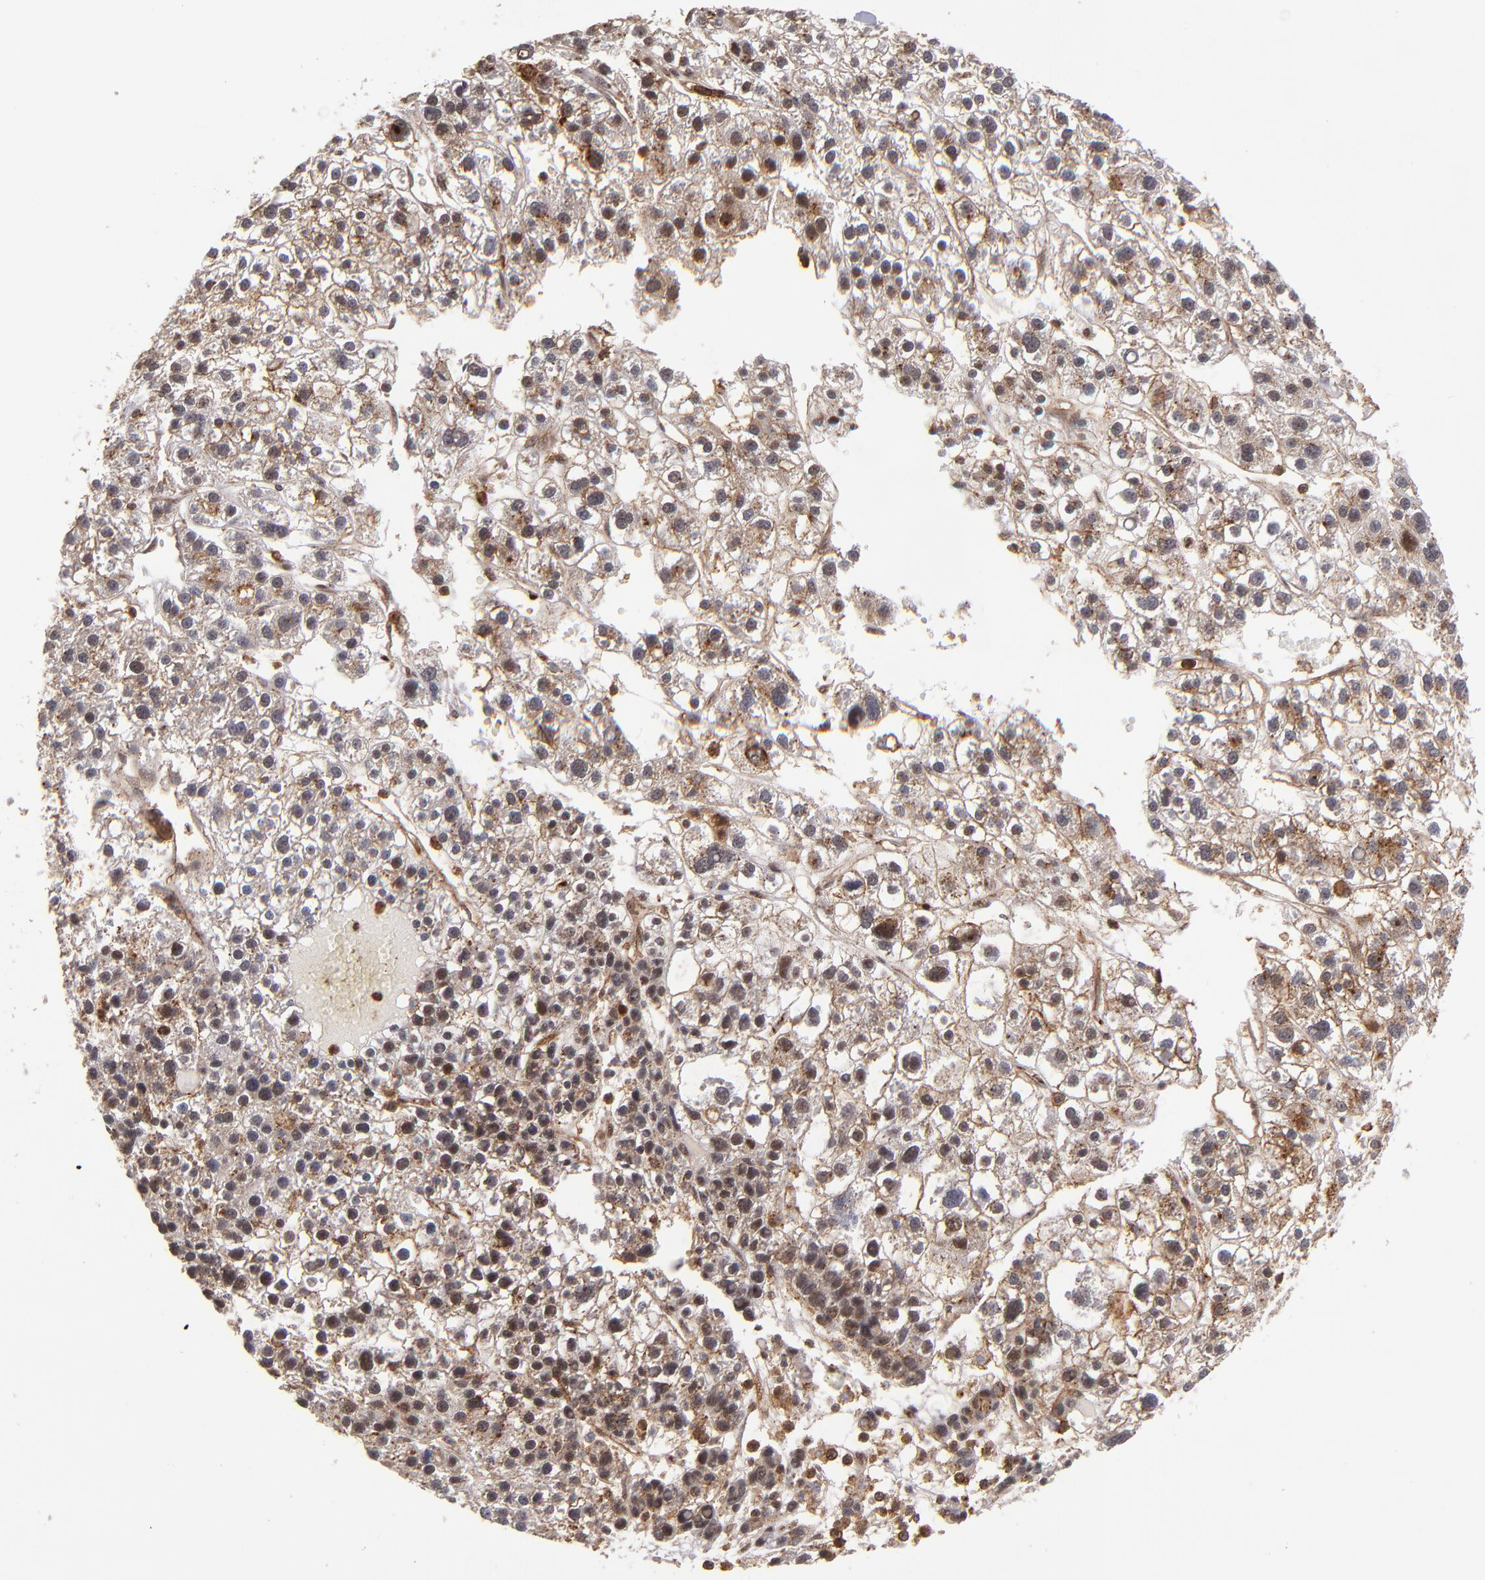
{"staining": {"intensity": "moderate", "quantity": "25%-75%", "location": "cytoplasmic/membranous,nuclear"}, "tissue": "liver cancer", "cell_type": "Tumor cells", "image_type": "cancer", "snomed": [{"axis": "morphology", "description": "Carcinoma, Hepatocellular, NOS"}, {"axis": "topography", "description": "Liver"}], "caption": "Human liver cancer stained with a protein marker reveals moderate staining in tumor cells.", "gene": "EP300", "patient": {"sex": "female", "age": 85}}